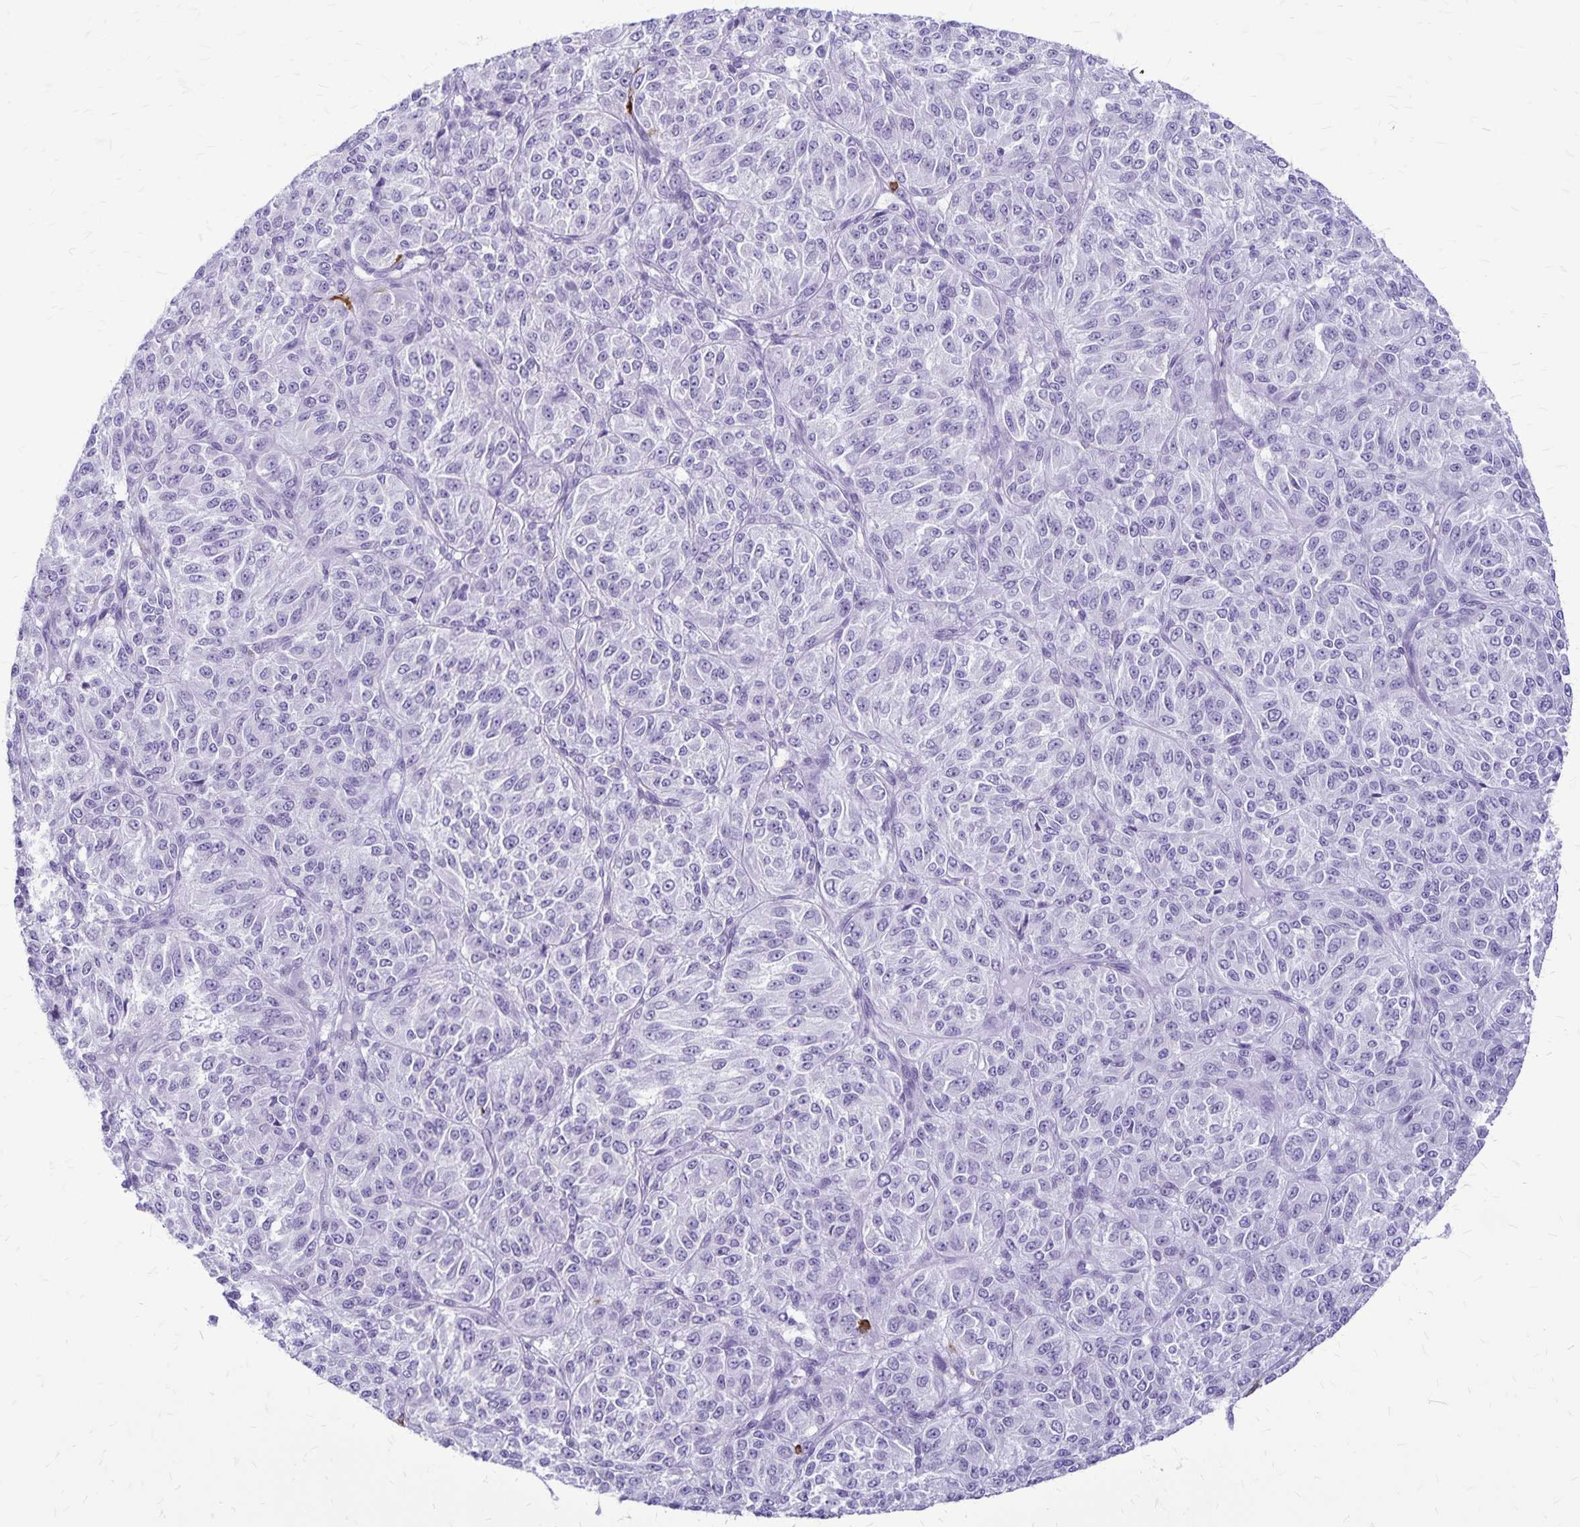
{"staining": {"intensity": "negative", "quantity": "none", "location": "none"}, "tissue": "melanoma", "cell_type": "Tumor cells", "image_type": "cancer", "snomed": [{"axis": "morphology", "description": "Malignant melanoma, Metastatic site"}, {"axis": "topography", "description": "Brain"}], "caption": "The IHC histopathology image has no significant staining in tumor cells of melanoma tissue.", "gene": "RTN1", "patient": {"sex": "female", "age": 56}}